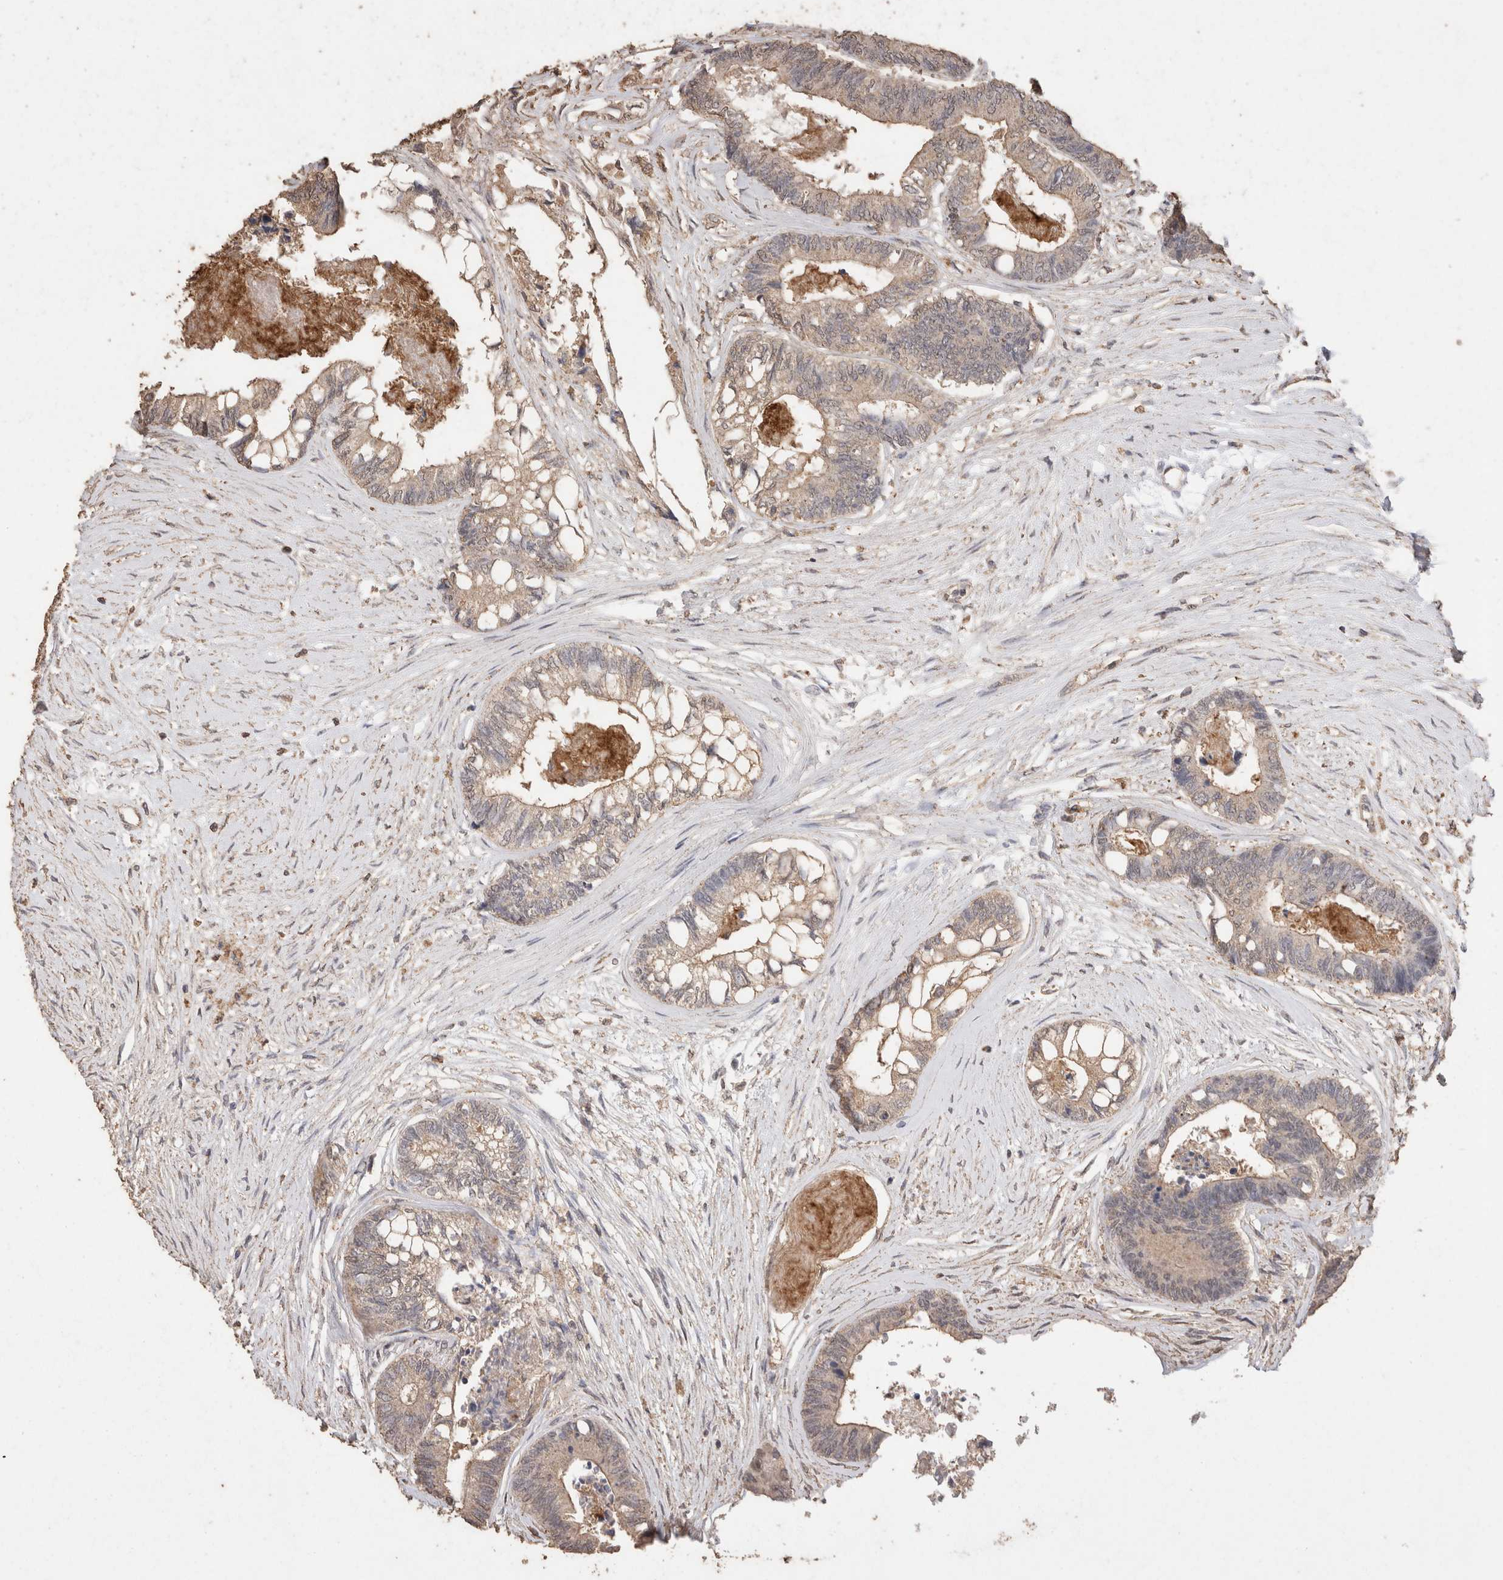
{"staining": {"intensity": "weak", "quantity": "<25%", "location": "cytoplasmic/membranous"}, "tissue": "colorectal cancer", "cell_type": "Tumor cells", "image_type": "cancer", "snomed": [{"axis": "morphology", "description": "Adenocarcinoma, NOS"}, {"axis": "topography", "description": "Rectum"}], "caption": "DAB immunohistochemical staining of human colorectal cancer demonstrates no significant staining in tumor cells.", "gene": "CX3CL1", "patient": {"sex": "male", "age": 63}}